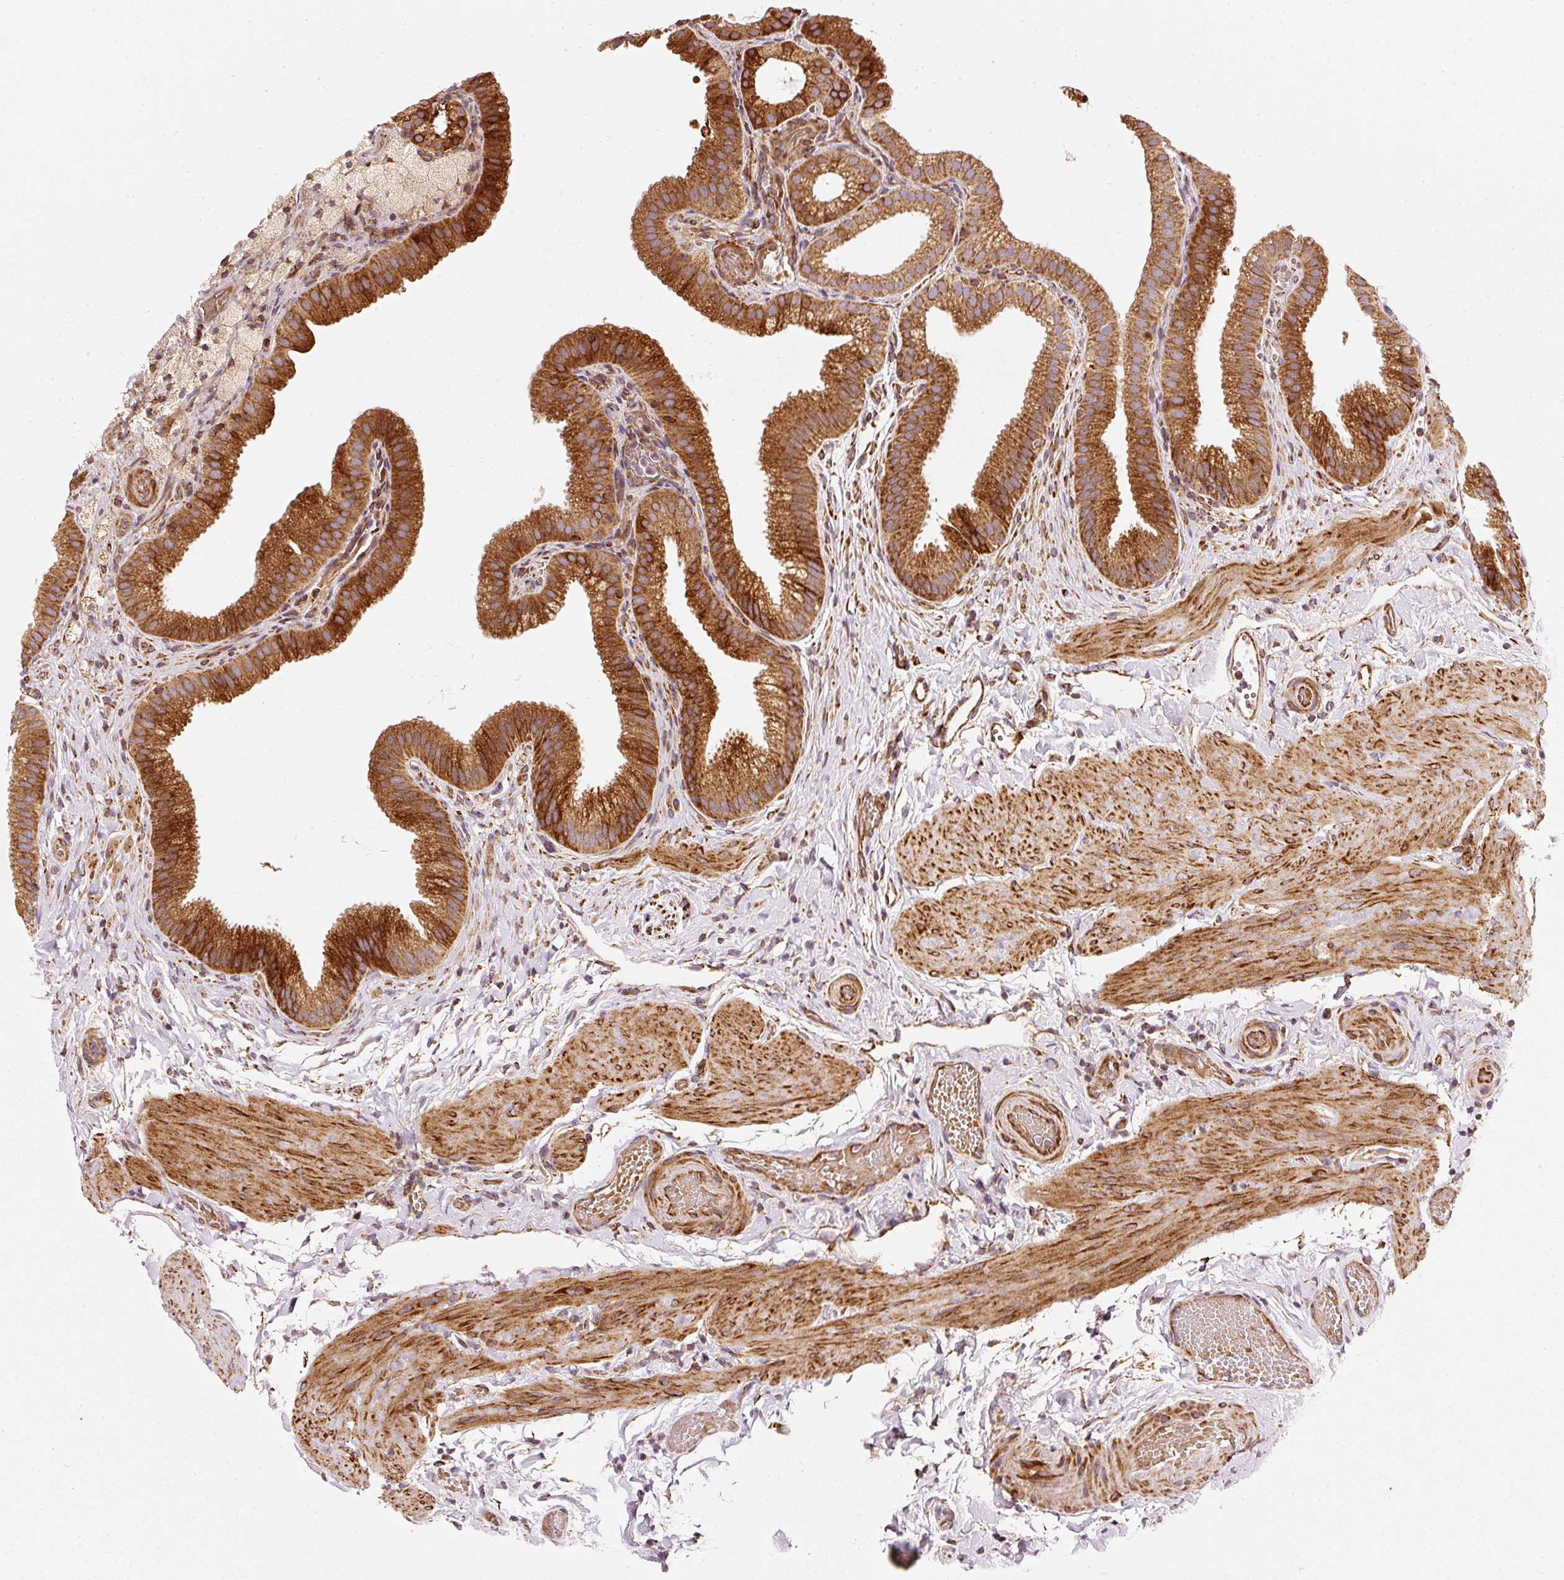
{"staining": {"intensity": "strong", "quantity": ">75%", "location": "cytoplasmic/membranous"}, "tissue": "gallbladder", "cell_type": "Glandular cells", "image_type": "normal", "snomed": [{"axis": "morphology", "description": "Normal tissue, NOS"}, {"axis": "topography", "description": "Gallbladder"}], "caption": "DAB (3,3'-diaminobenzidine) immunohistochemical staining of unremarkable human gallbladder reveals strong cytoplasmic/membranous protein positivity in about >75% of glandular cells. Immunohistochemistry (ihc) stains the protein in brown and the nuclei are stained blue.", "gene": "ISCU", "patient": {"sex": "female", "age": 63}}